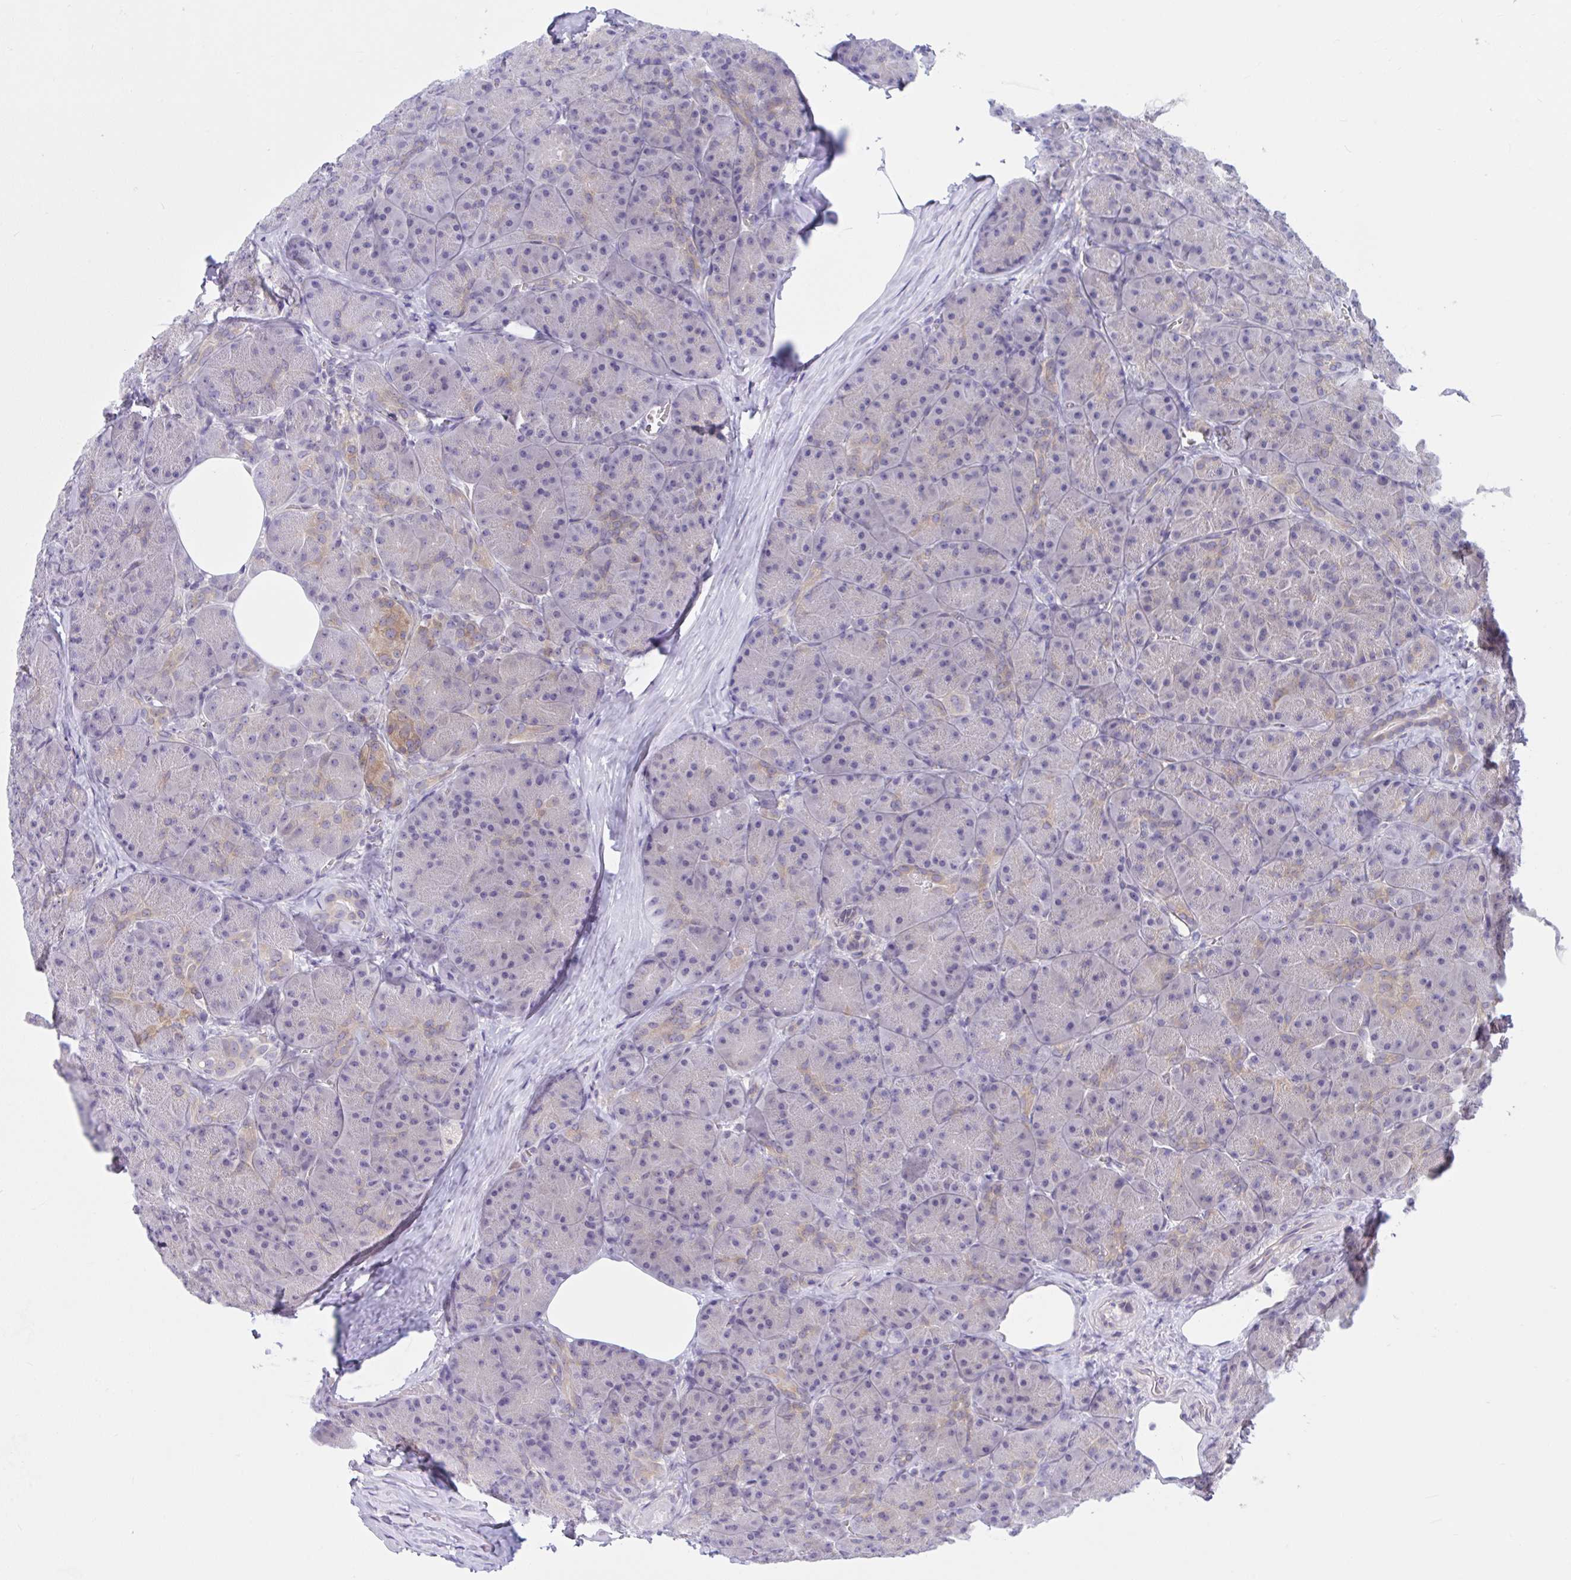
{"staining": {"intensity": "weak", "quantity": "<25%", "location": "cytoplasmic/membranous"}, "tissue": "pancreas", "cell_type": "Exocrine glandular cells", "image_type": "normal", "snomed": [{"axis": "morphology", "description": "Normal tissue, NOS"}, {"axis": "topography", "description": "Pancreas"}], "caption": "DAB (3,3'-diaminobenzidine) immunohistochemical staining of unremarkable human pancreas shows no significant positivity in exocrine glandular cells. Brightfield microscopy of immunohistochemistry stained with DAB (3,3'-diaminobenzidine) (brown) and hematoxylin (blue), captured at high magnification.", "gene": "CAMLG", "patient": {"sex": "male", "age": 57}}